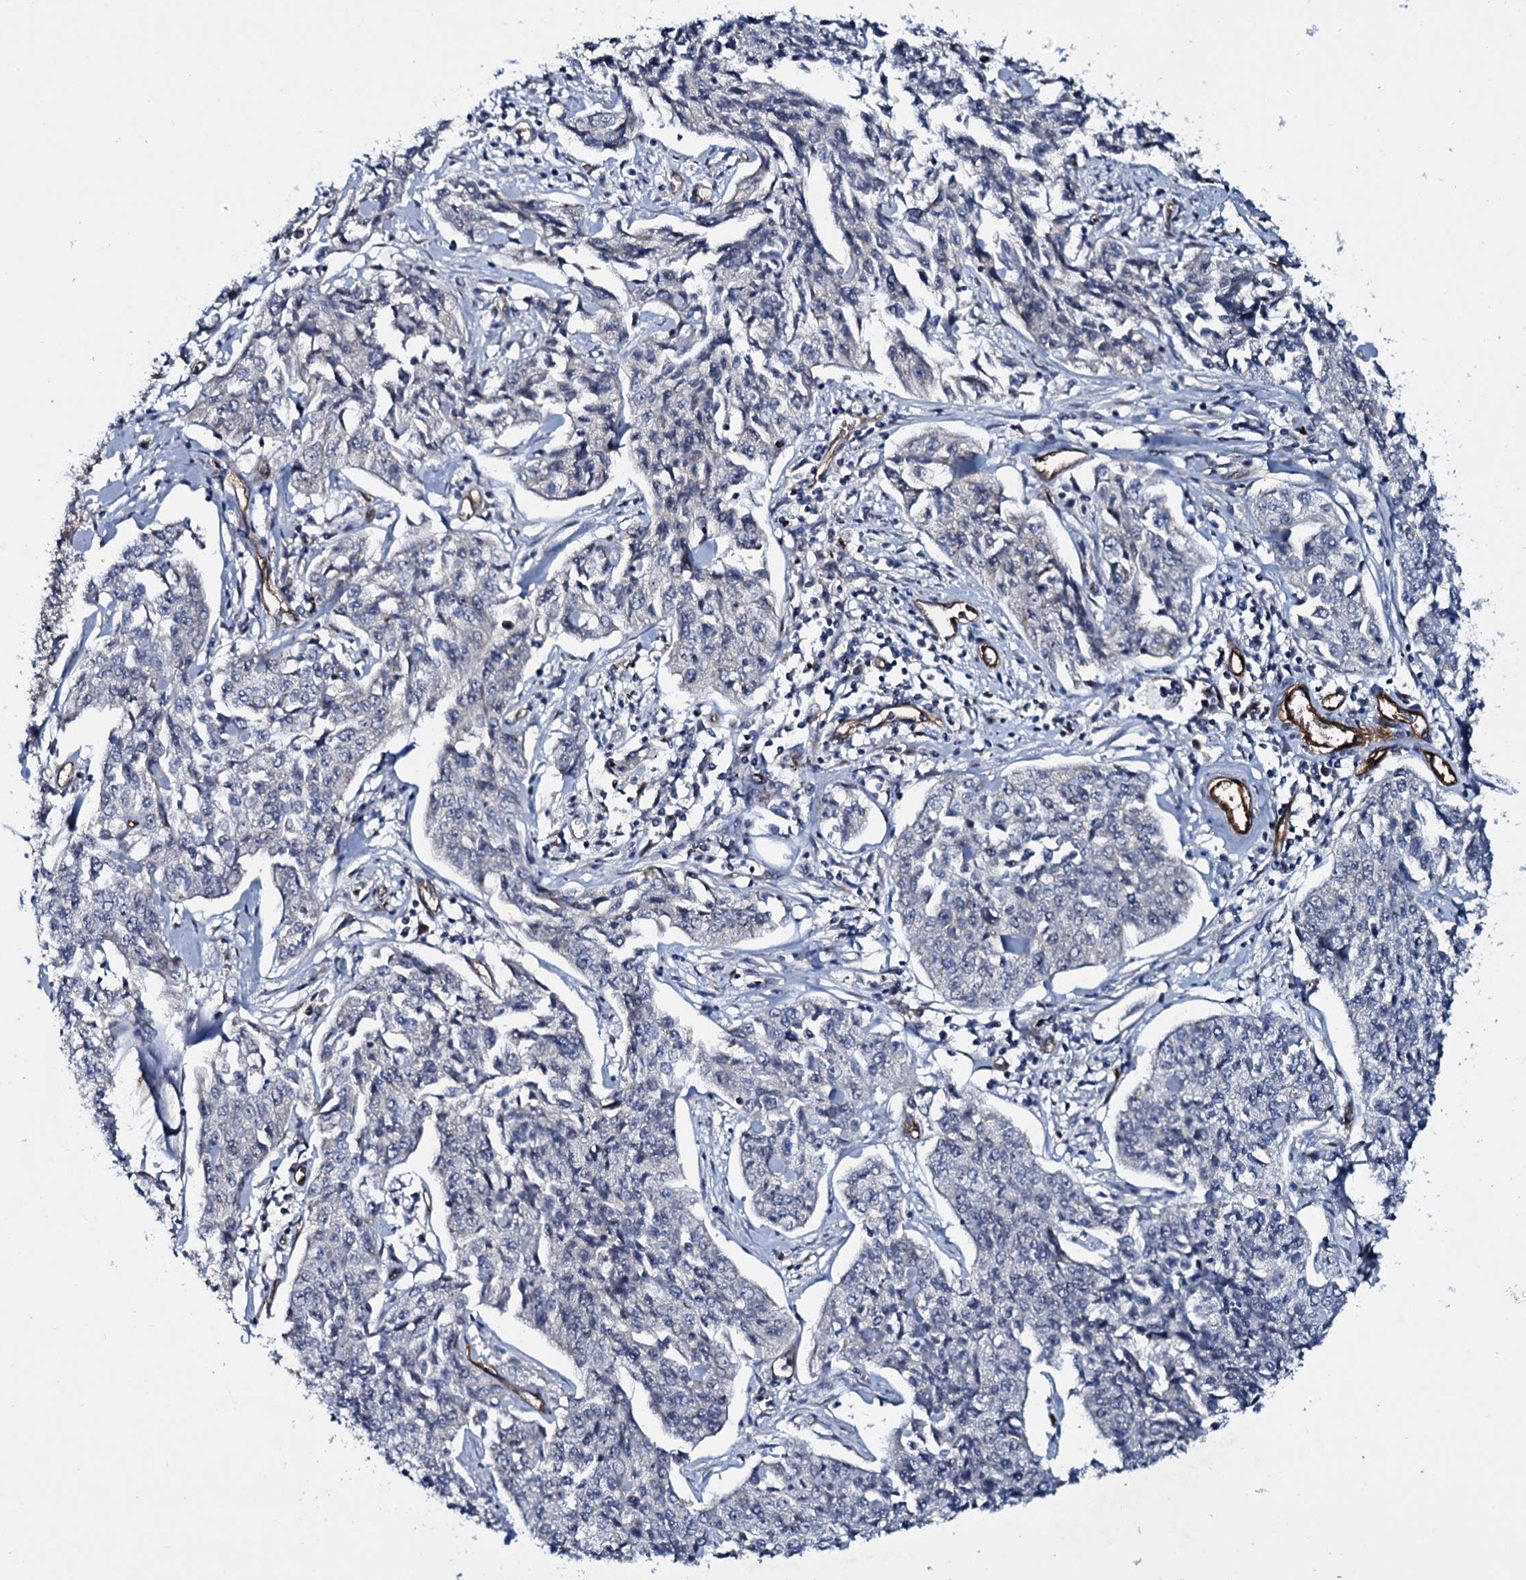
{"staining": {"intensity": "negative", "quantity": "none", "location": "none"}, "tissue": "cervical cancer", "cell_type": "Tumor cells", "image_type": "cancer", "snomed": [{"axis": "morphology", "description": "Squamous cell carcinoma, NOS"}, {"axis": "topography", "description": "Cervix"}], "caption": "Tumor cells show no significant protein expression in cervical cancer. (DAB (3,3'-diaminobenzidine) immunohistochemistry, high magnification).", "gene": "CLEC14A", "patient": {"sex": "female", "age": 35}}